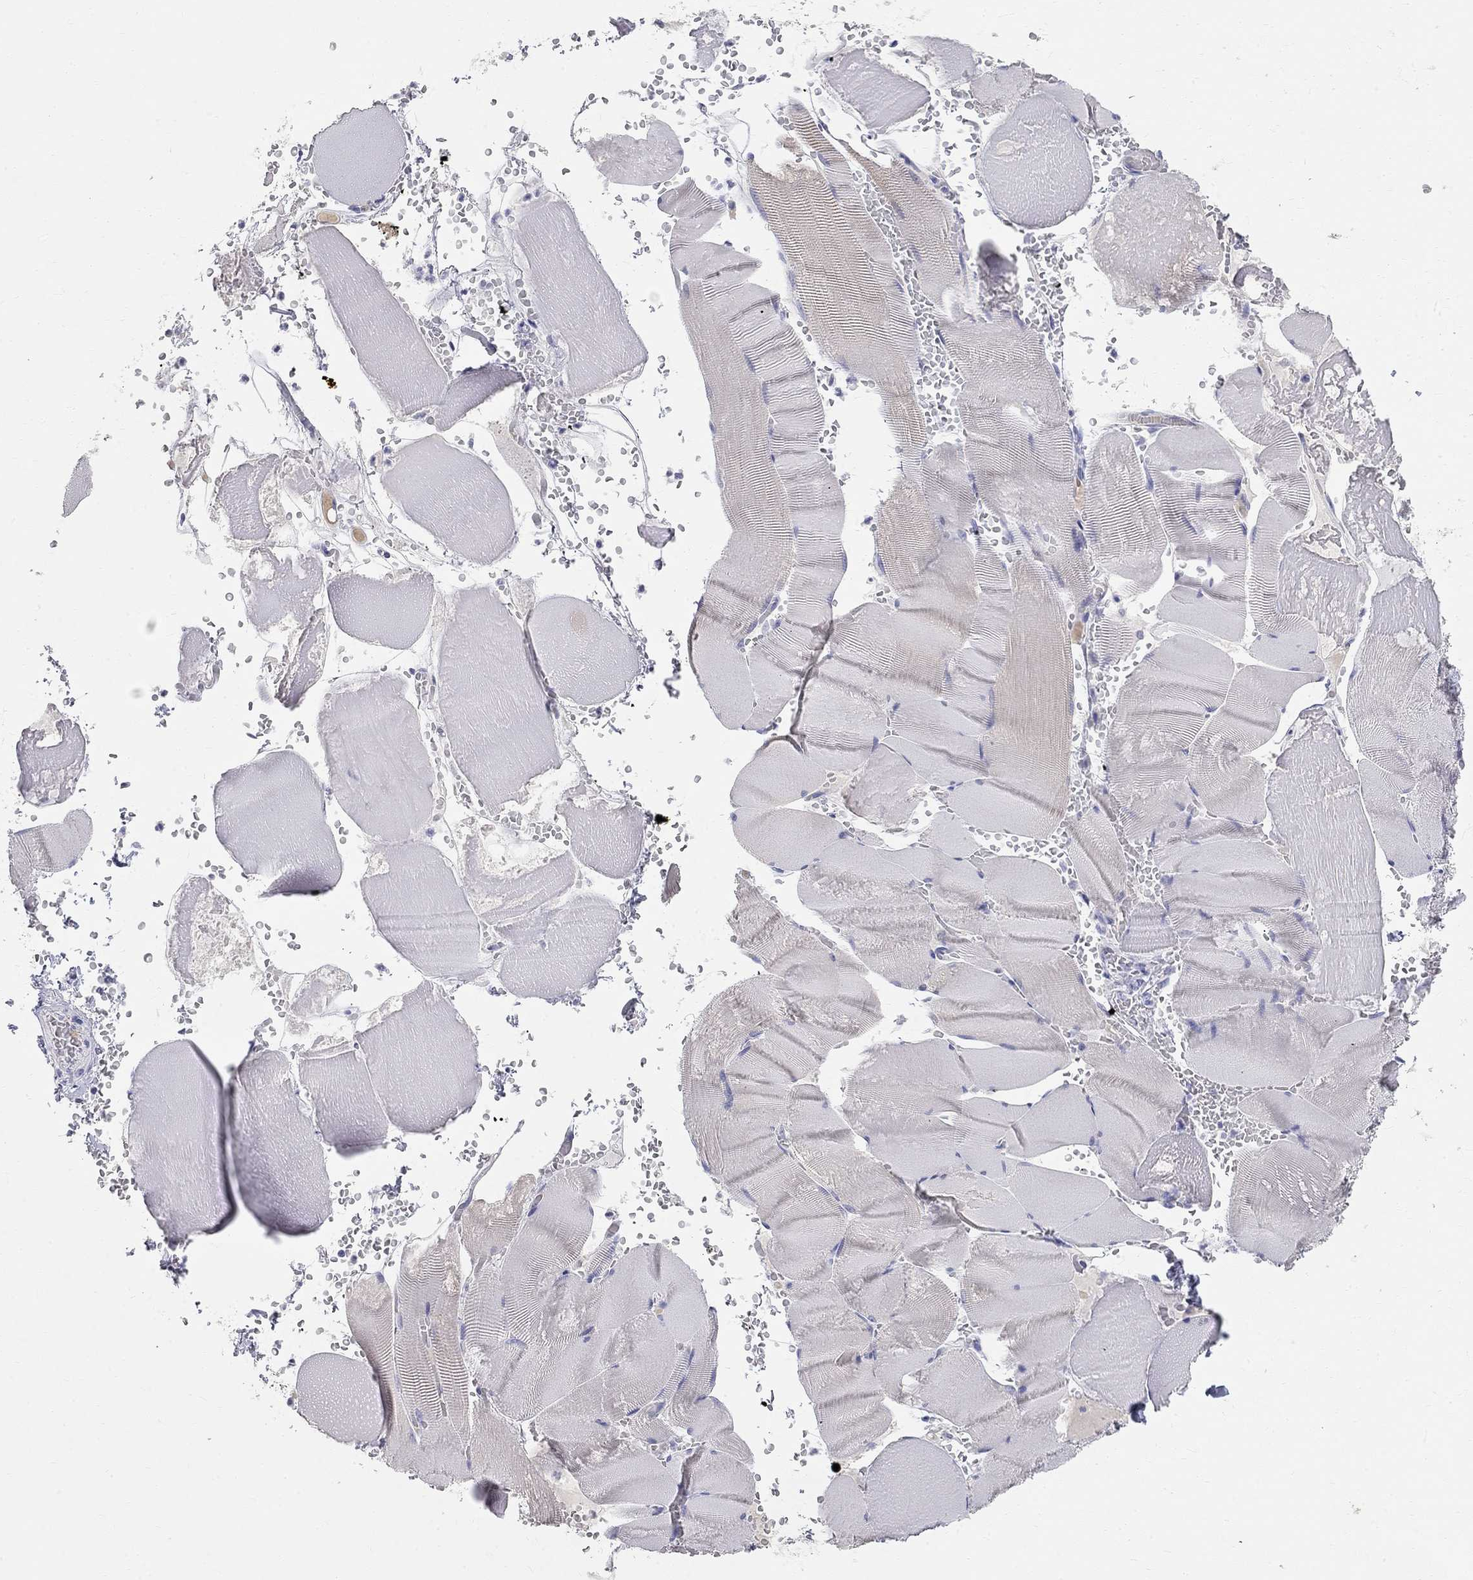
{"staining": {"intensity": "negative", "quantity": "none", "location": "none"}, "tissue": "skeletal muscle", "cell_type": "Myocytes", "image_type": "normal", "snomed": [{"axis": "morphology", "description": "Normal tissue, NOS"}, {"axis": "topography", "description": "Skeletal muscle"}], "caption": "Protein analysis of normal skeletal muscle exhibits no significant staining in myocytes.", "gene": "PHOX2B", "patient": {"sex": "male", "age": 56}}